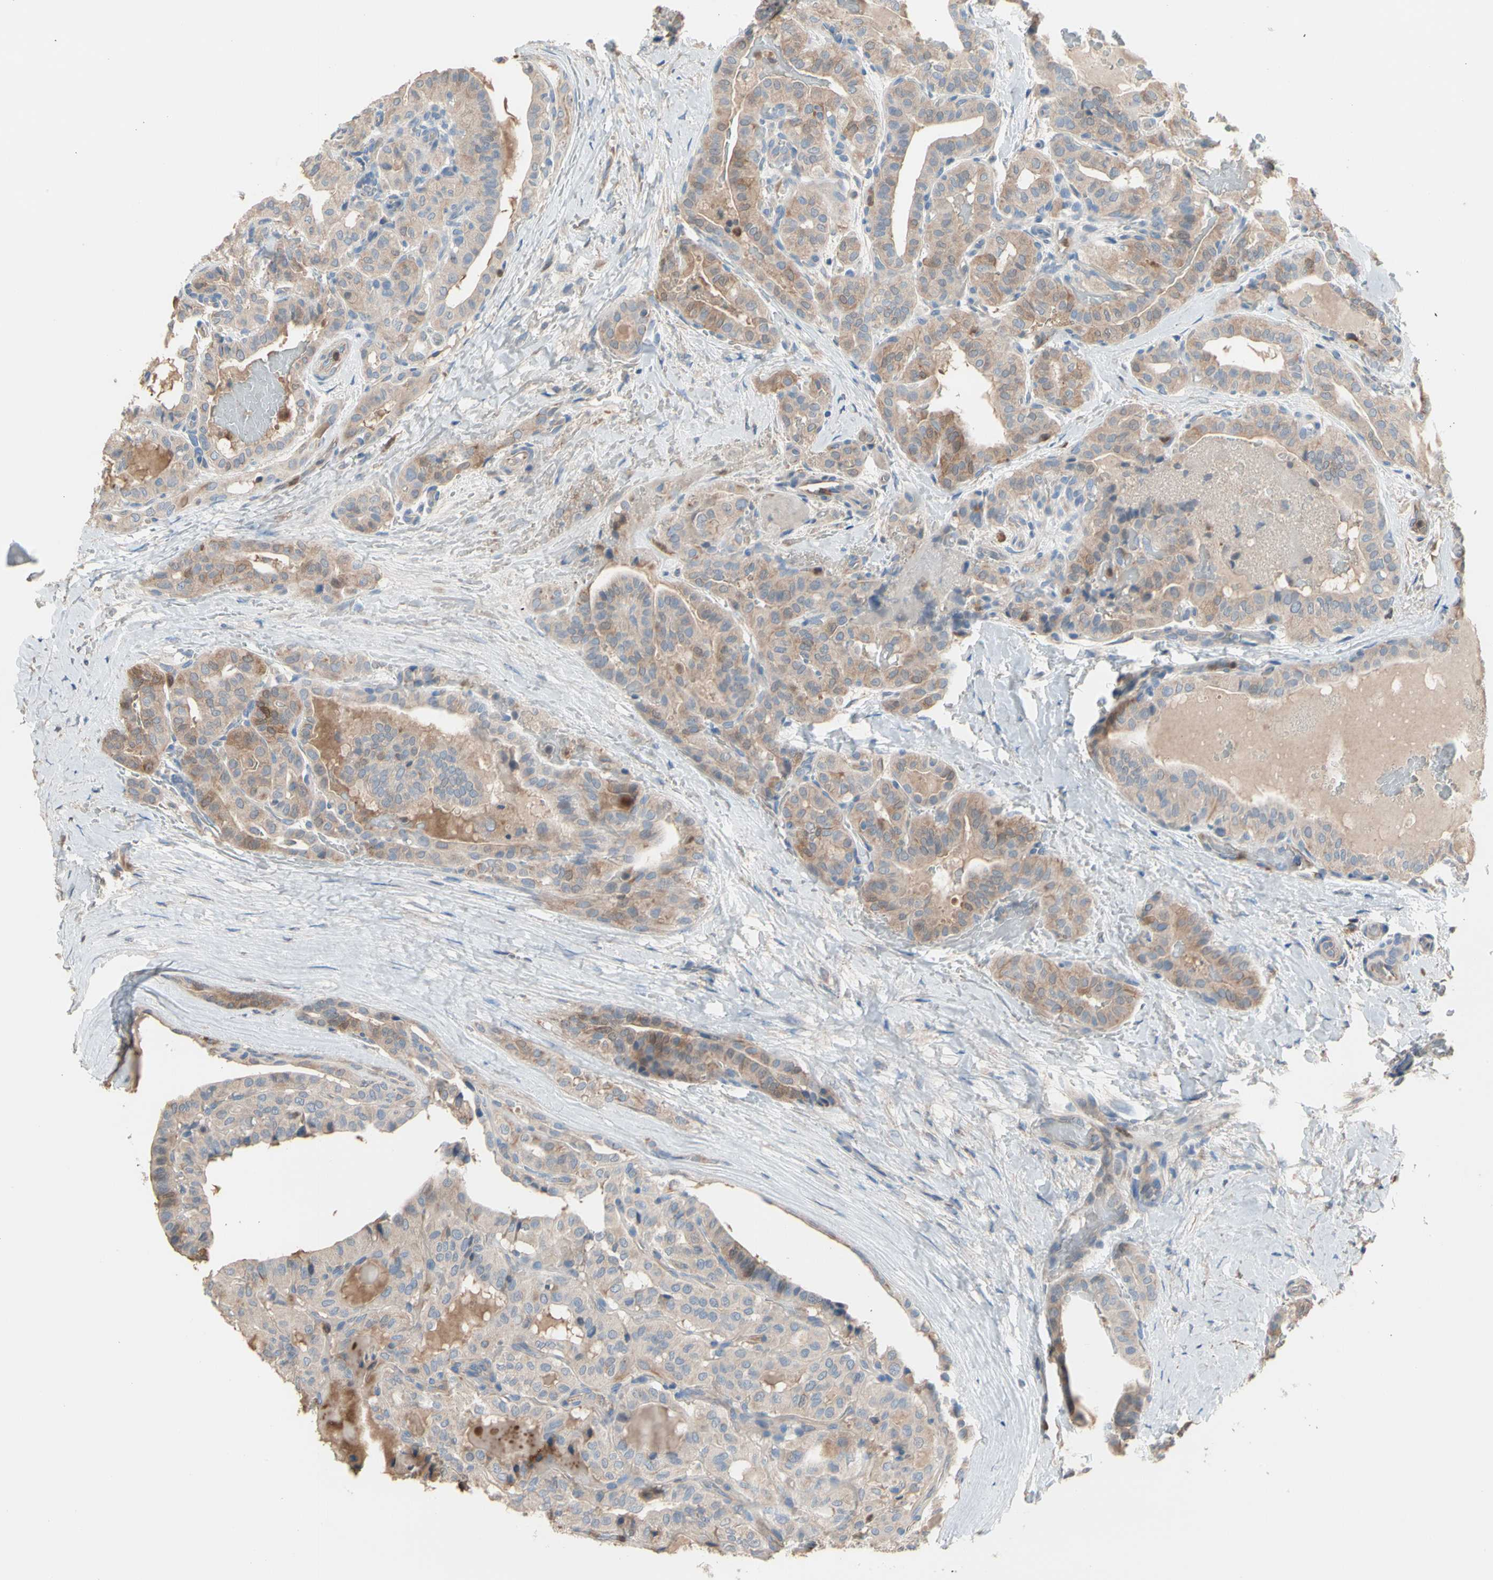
{"staining": {"intensity": "moderate", "quantity": ">75%", "location": "cytoplasmic/membranous"}, "tissue": "thyroid cancer", "cell_type": "Tumor cells", "image_type": "cancer", "snomed": [{"axis": "morphology", "description": "Papillary adenocarcinoma, NOS"}, {"axis": "topography", "description": "Thyroid gland"}], "caption": "A medium amount of moderate cytoplasmic/membranous staining is present in about >75% of tumor cells in thyroid cancer tissue.", "gene": "BBOX1", "patient": {"sex": "male", "age": 77}}